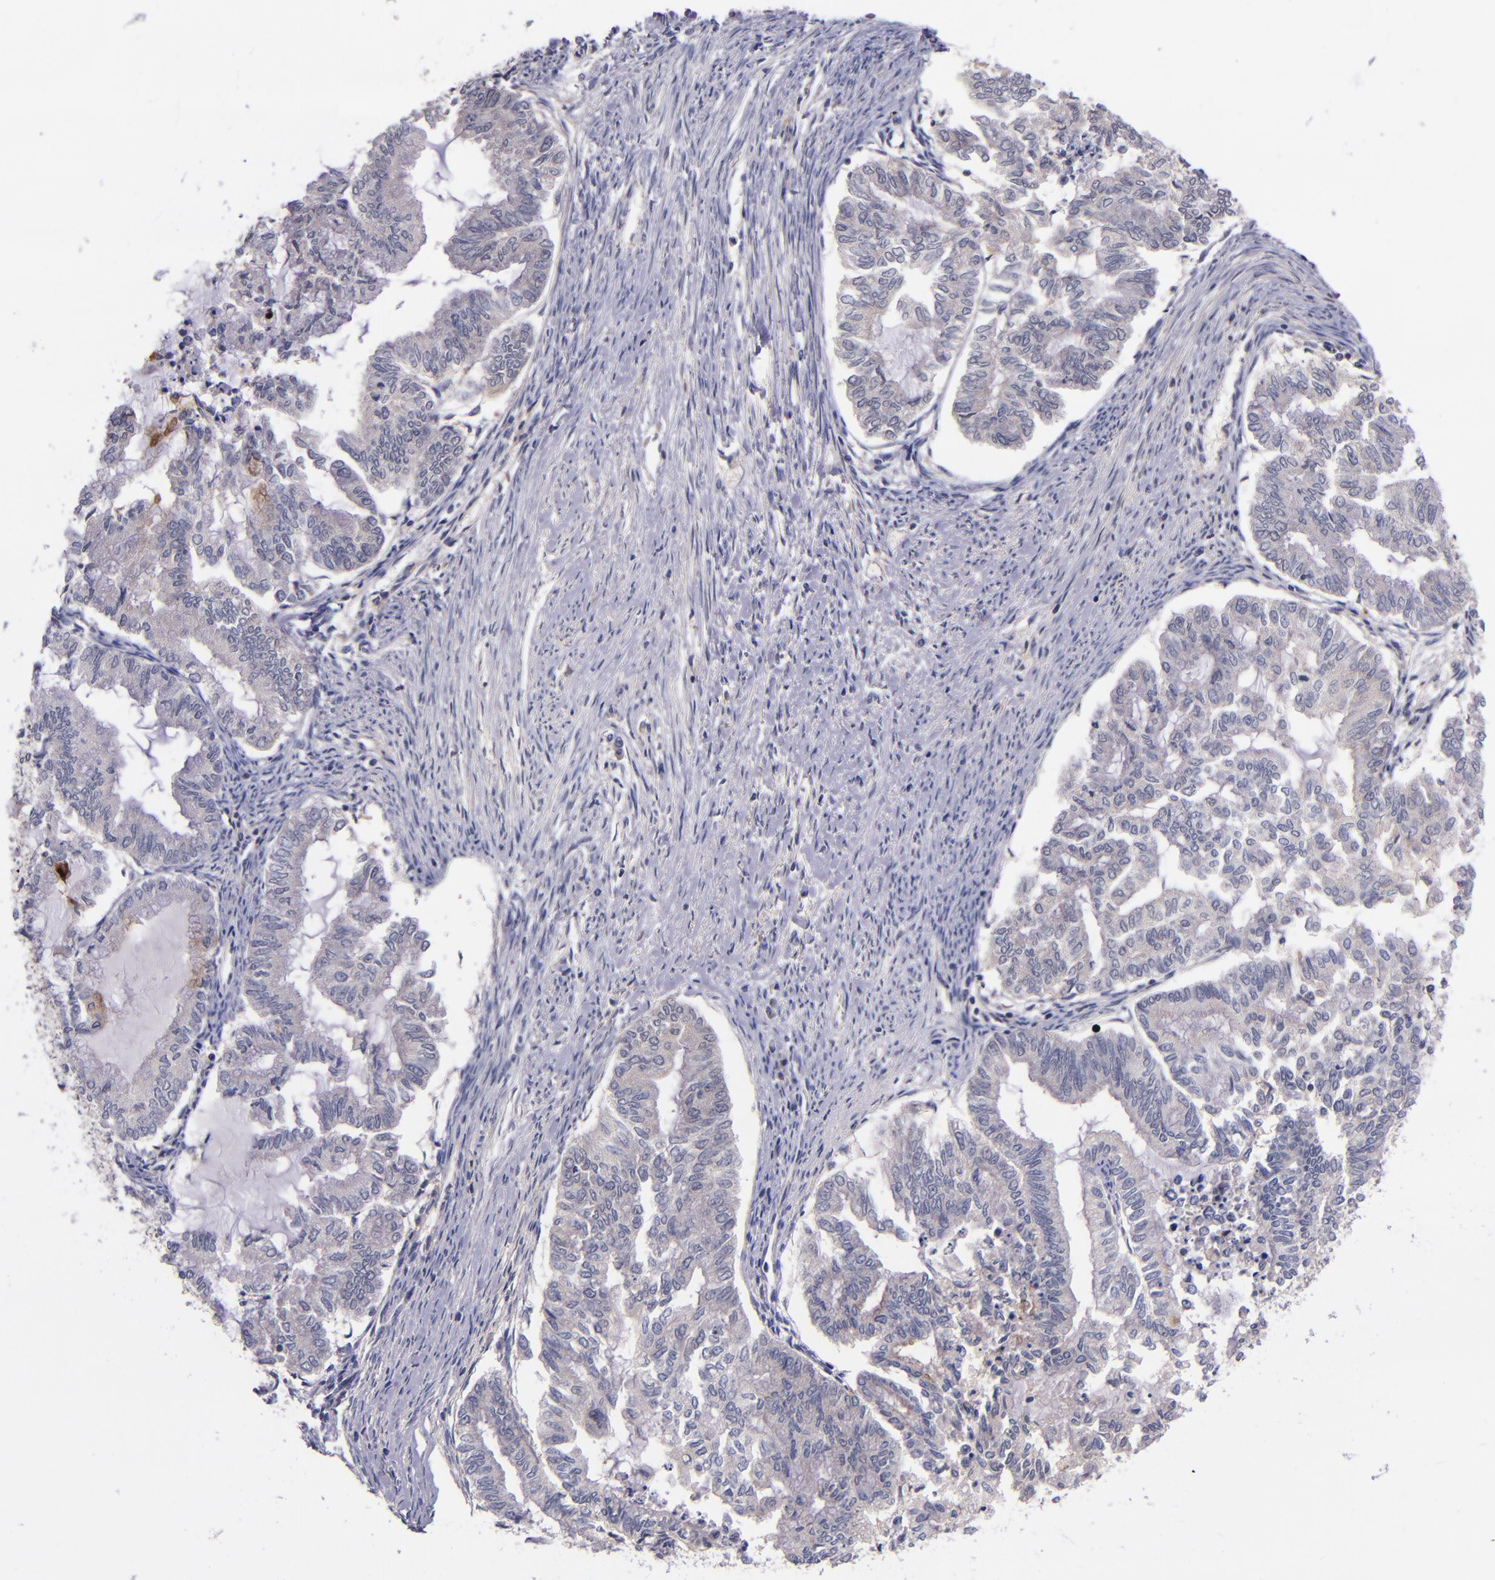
{"staining": {"intensity": "weak", "quantity": ">75%", "location": "cytoplasmic/membranous"}, "tissue": "endometrial cancer", "cell_type": "Tumor cells", "image_type": "cancer", "snomed": [{"axis": "morphology", "description": "Adenocarcinoma, NOS"}, {"axis": "topography", "description": "Endometrium"}], "caption": "There is low levels of weak cytoplasmic/membranous positivity in tumor cells of endometrial adenocarcinoma, as demonstrated by immunohistochemical staining (brown color).", "gene": "RBP4", "patient": {"sex": "female", "age": 79}}